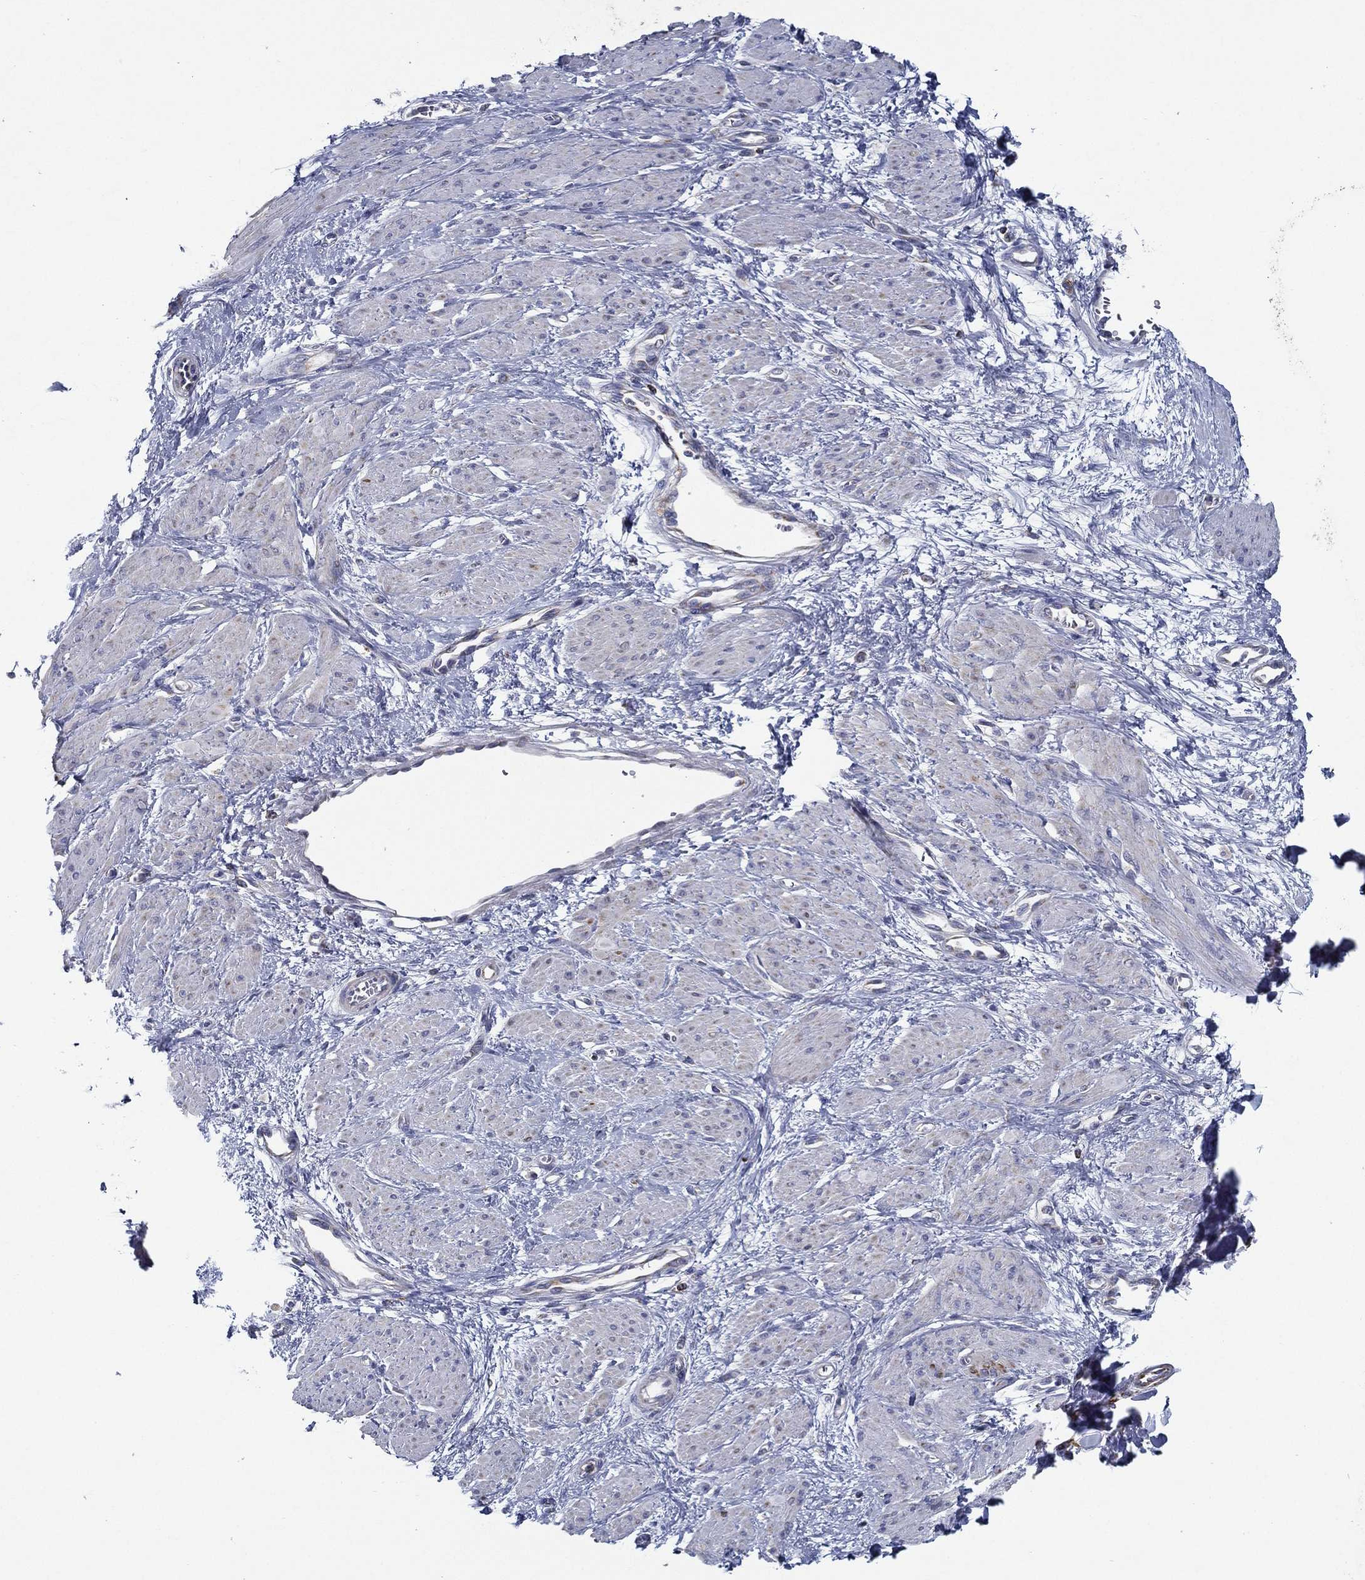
{"staining": {"intensity": "negative", "quantity": "none", "location": "none"}, "tissue": "smooth muscle", "cell_type": "Smooth muscle cells", "image_type": "normal", "snomed": [{"axis": "morphology", "description": "Normal tissue, NOS"}, {"axis": "topography", "description": "Smooth muscle"}, {"axis": "topography", "description": "Uterus"}], "caption": "There is no significant staining in smooth muscle cells of smooth muscle. (Brightfield microscopy of DAB (3,3'-diaminobenzidine) immunohistochemistry at high magnification).", "gene": "SFXN1", "patient": {"sex": "female", "age": 39}}